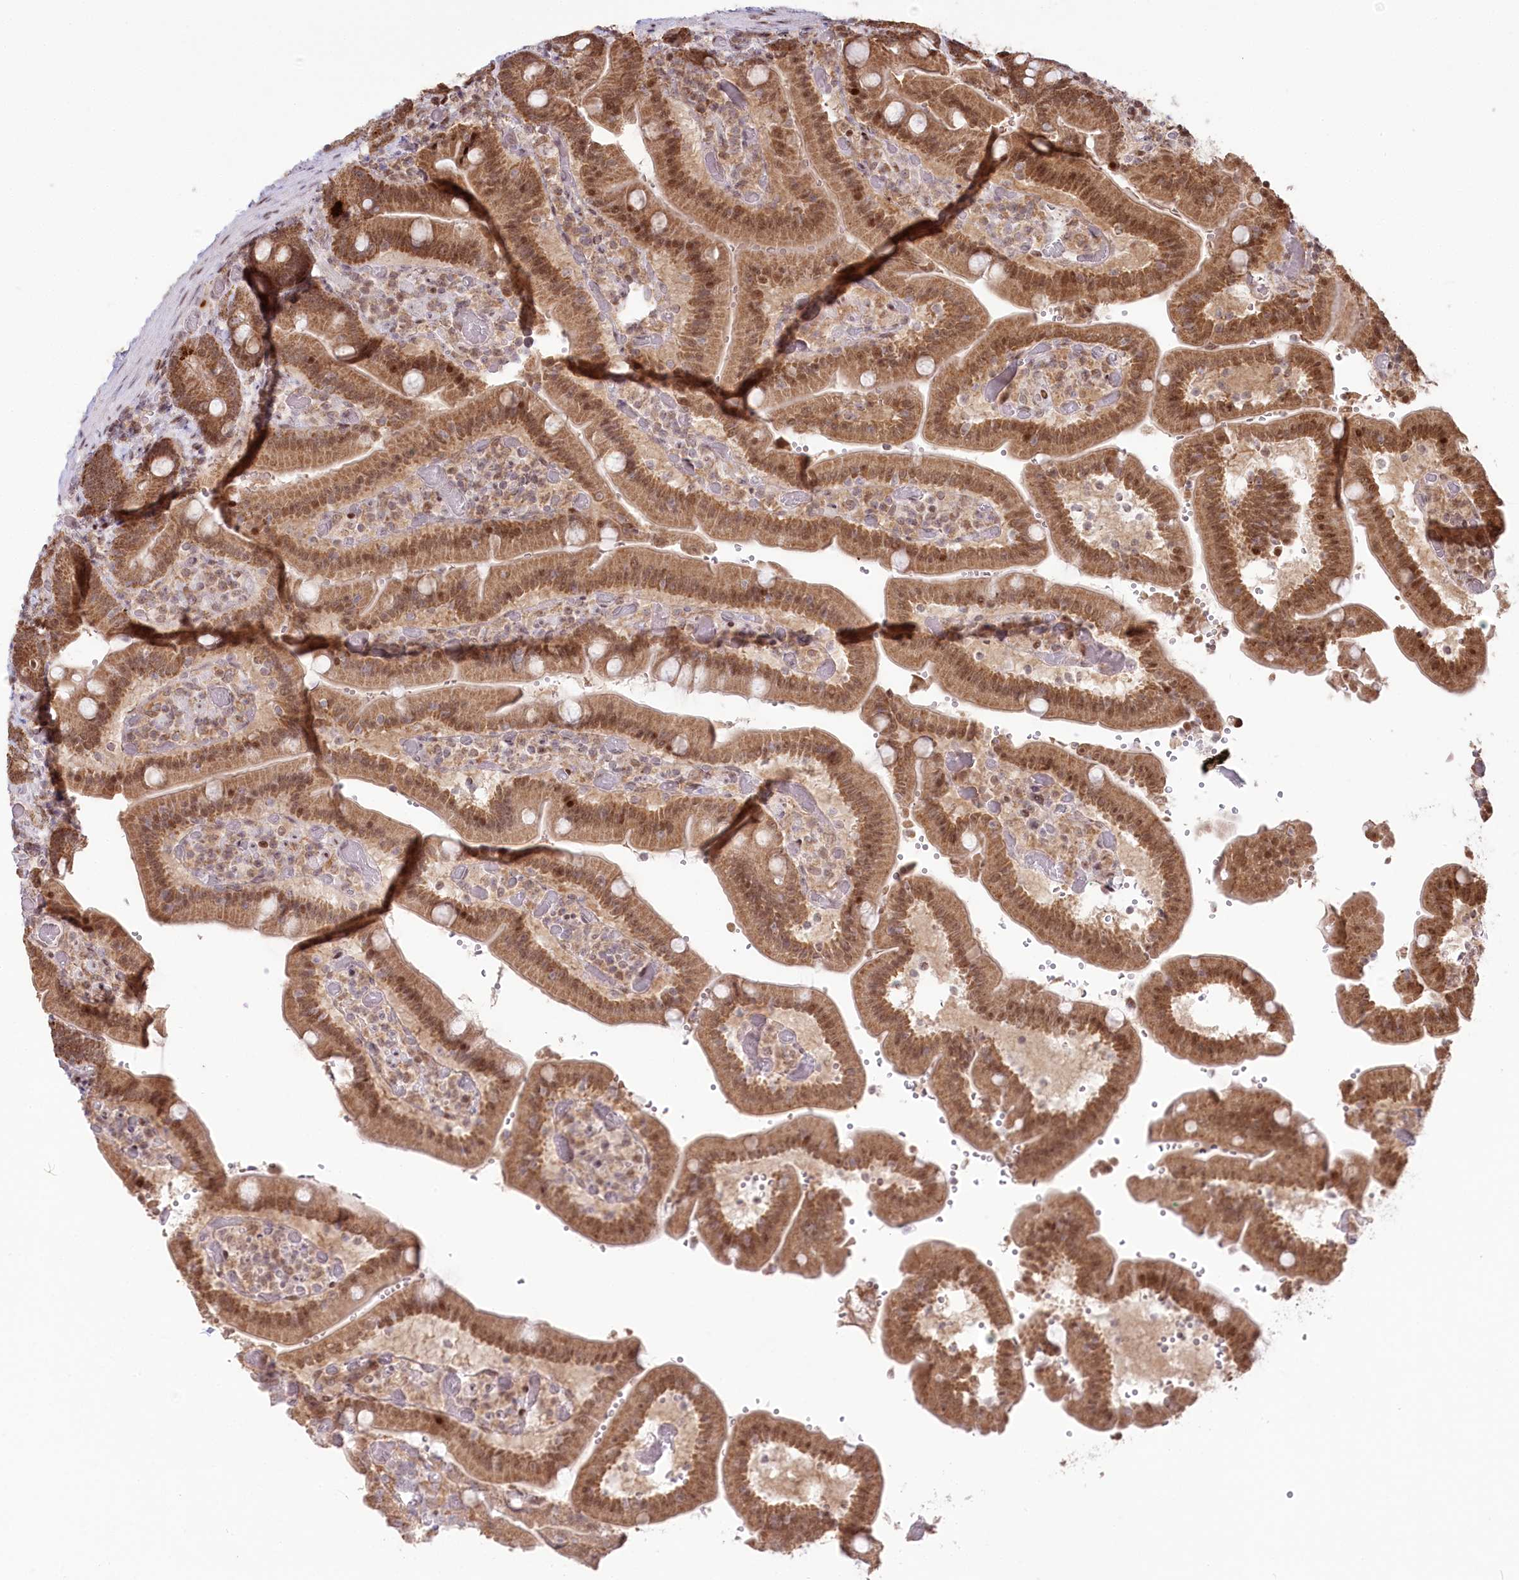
{"staining": {"intensity": "moderate", "quantity": ">75%", "location": "cytoplasmic/membranous,nuclear"}, "tissue": "duodenum", "cell_type": "Glandular cells", "image_type": "normal", "snomed": [{"axis": "morphology", "description": "Normal tissue, NOS"}, {"axis": "topography", "description": "Duodenum"}], "caption": "IHC image of normal human duodenum stained for a protein (brown), which demonstrates medium levels of moderate cytoplasmic/membranous,nuclear positivity in approximately >75% of glandular cells.", "gene": "PYURF", "patient": {"sex": "female", "age": 62}}